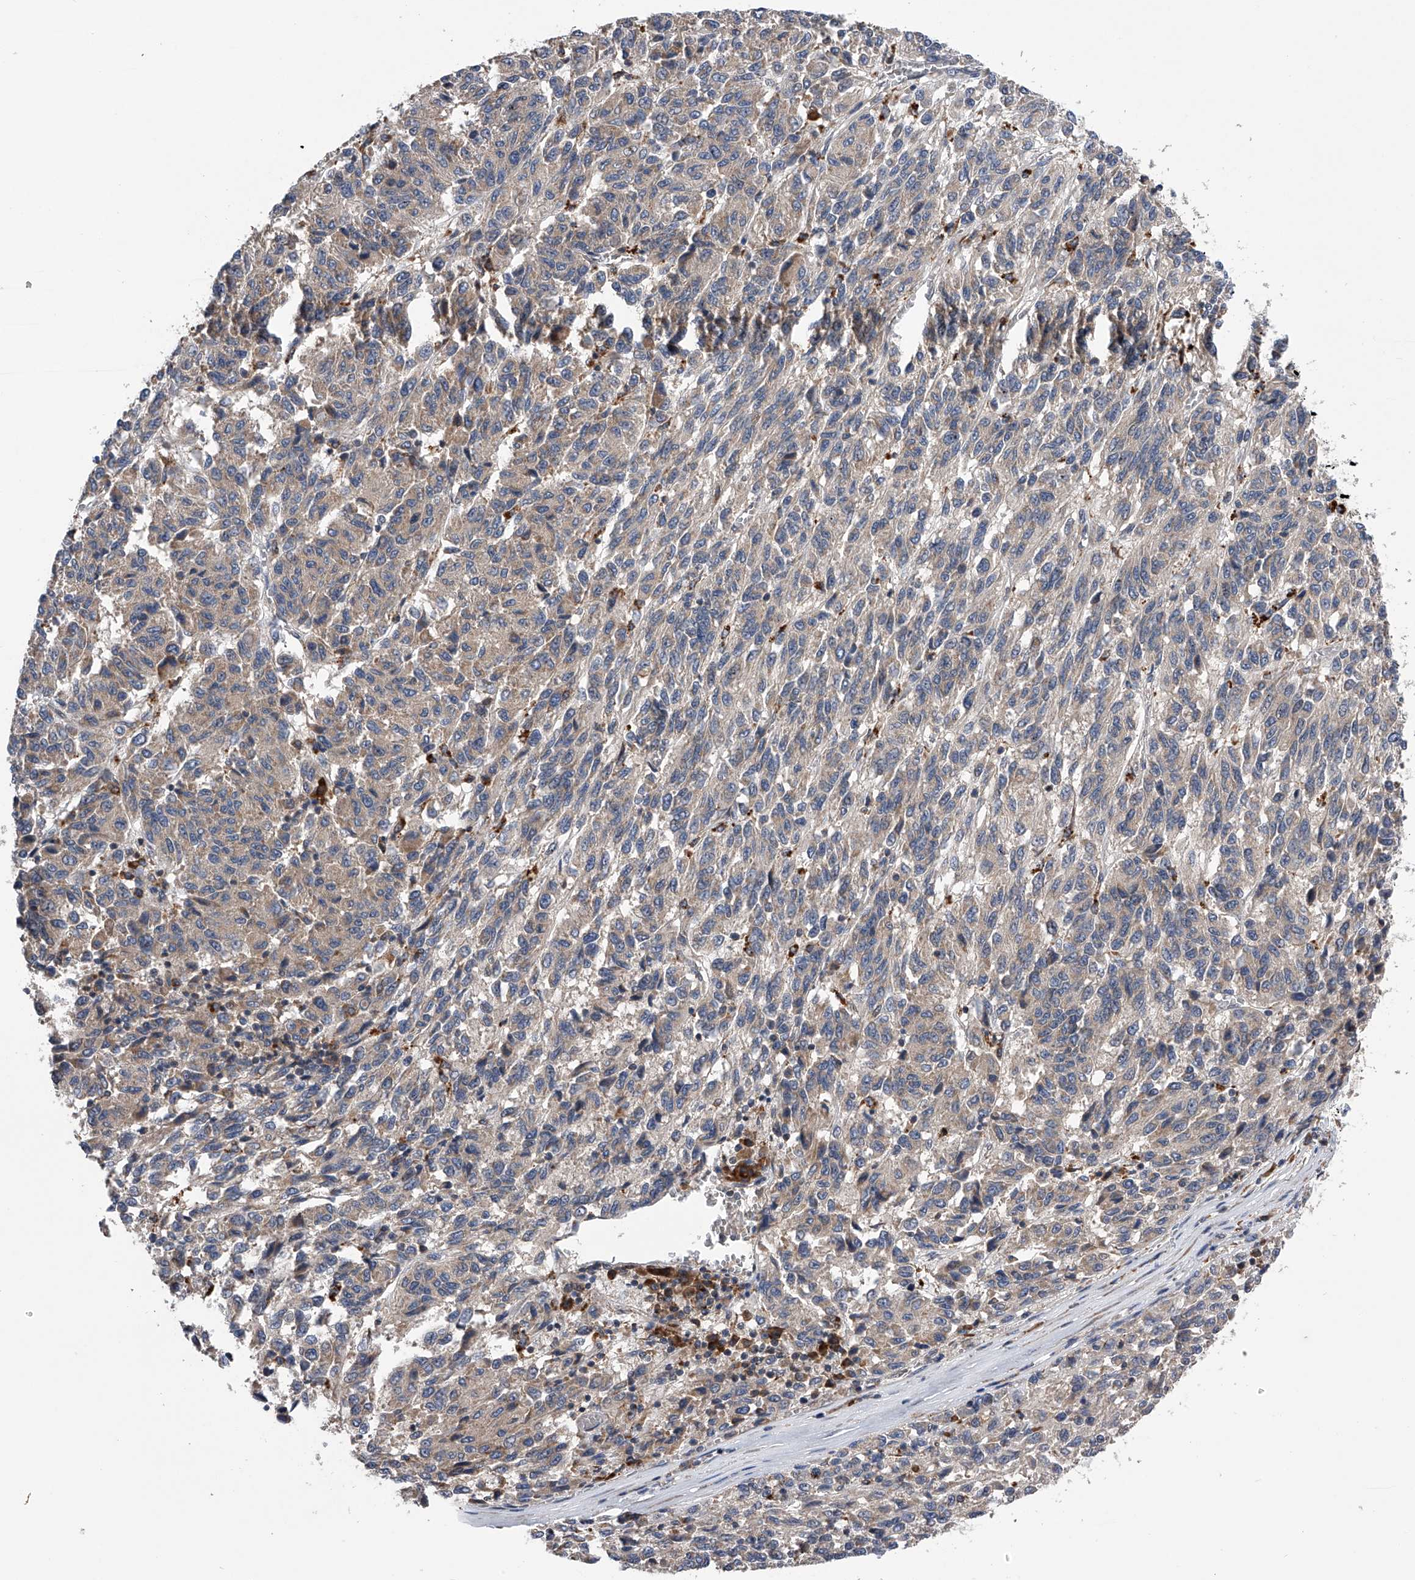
{"staining": {"intensity": "negative", "quantity": "none", "location": "none"}, "tissue": "melanoma", "cell_type": "Tumor cells", "image_type": "cancer", "snomed": [{"axis": "morphology", "description": "Malignant melanoma, Metastatic site"}, {"axis": "topography", "description": "Lung"}], "caption": "This is an IHC micrograph of human malignant melanoma (metastatic site). There is no positivity in tumor cells.", "gene": "SPOCK1", "patient": {"sex": "male", "age": 64}}